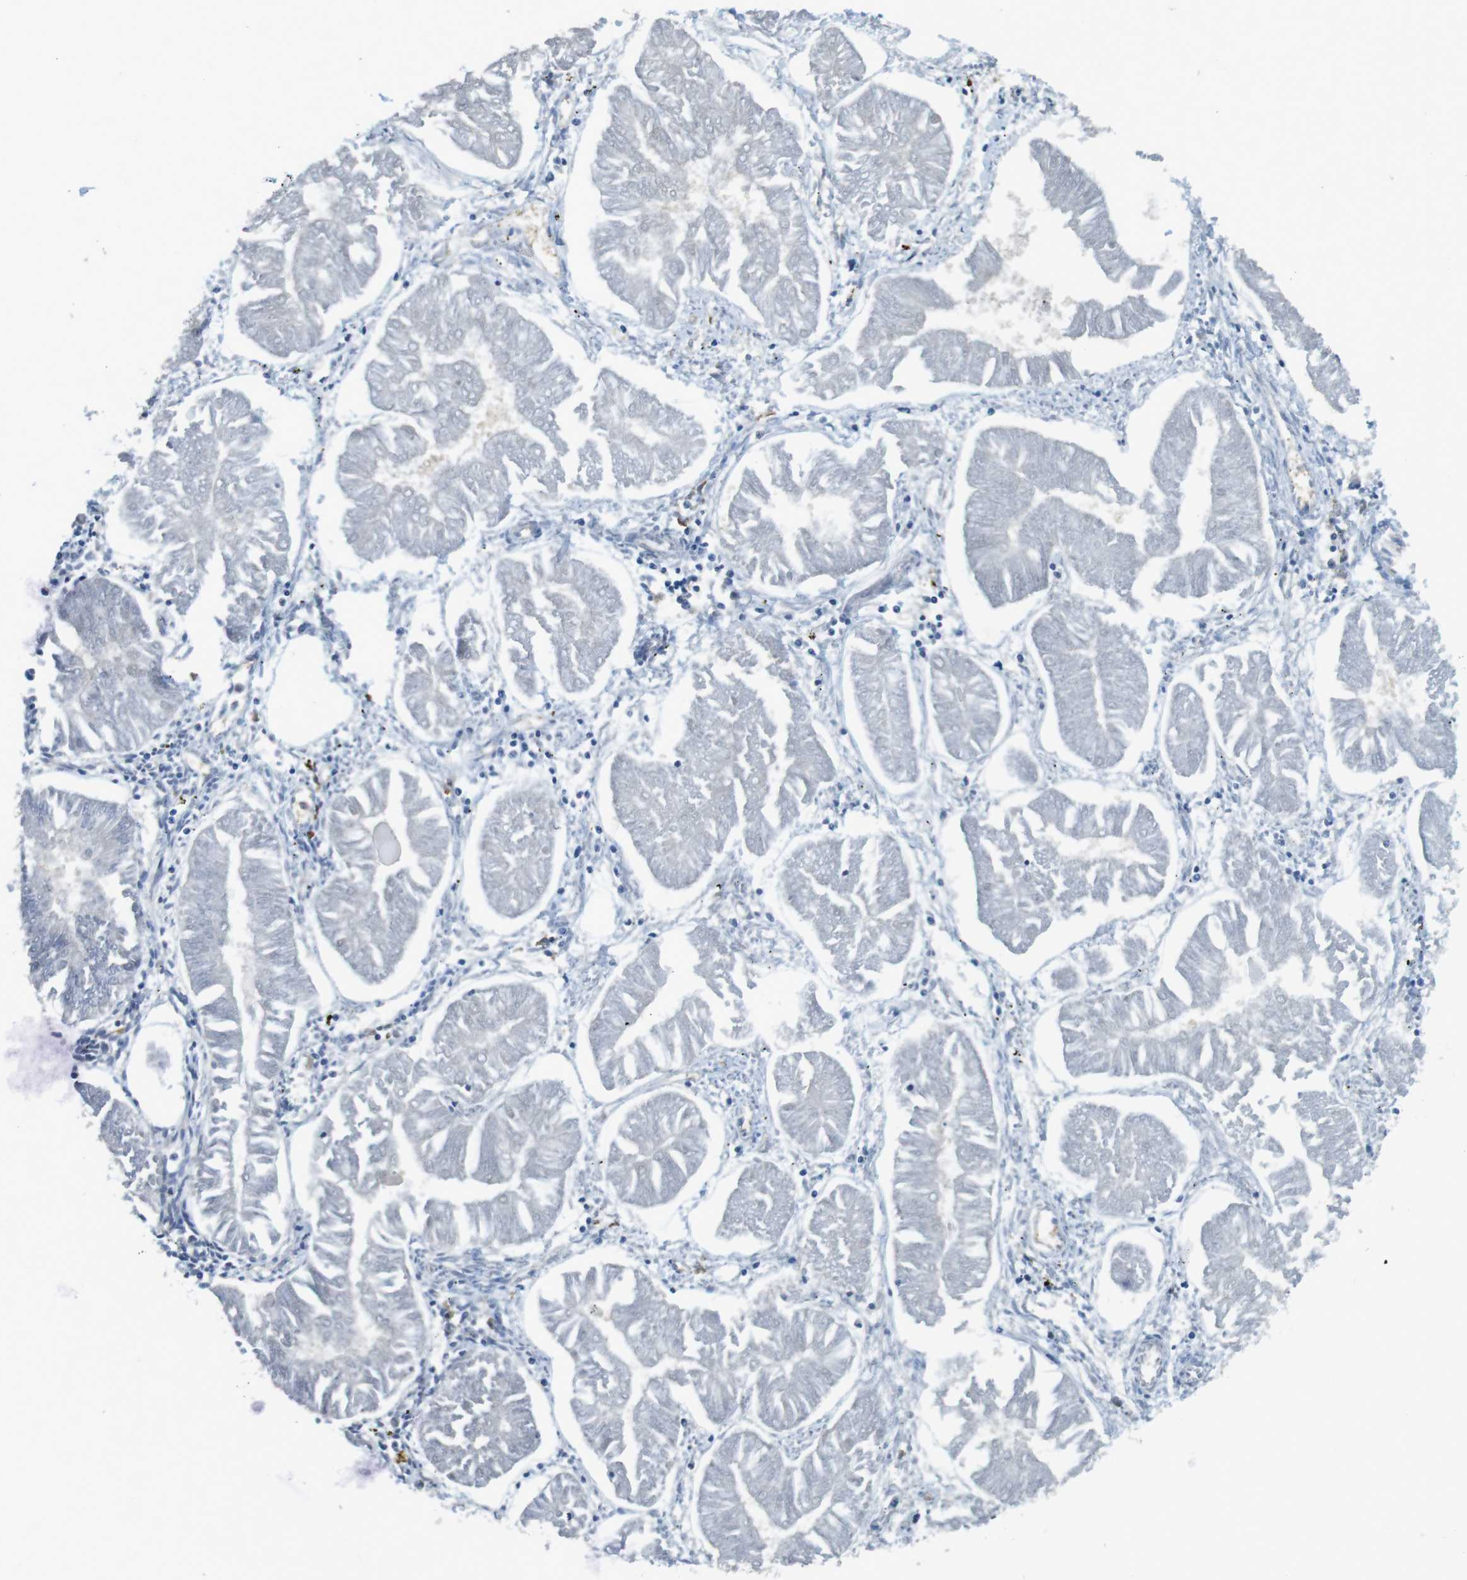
{"staining": {"intensity": "negative", "quantity": "none", "location": "none"}, "tissue": "endometrial cancer", "cell_type": "Tumor cells", "image_type": "cancer", "snomed": [{"axis": "morphology", "description": "Adenocarcinoma, NOS"}, {"axis": "topography", "description": "Endometrium"}], "caption": "This is an immunohistochemistry (IHC) image of human endometrial cancer (adenocarcinoma). There is no positivity in tumor cells.", "gene": "SUGT1", "patient": {"sex": "female", "age": 53}}